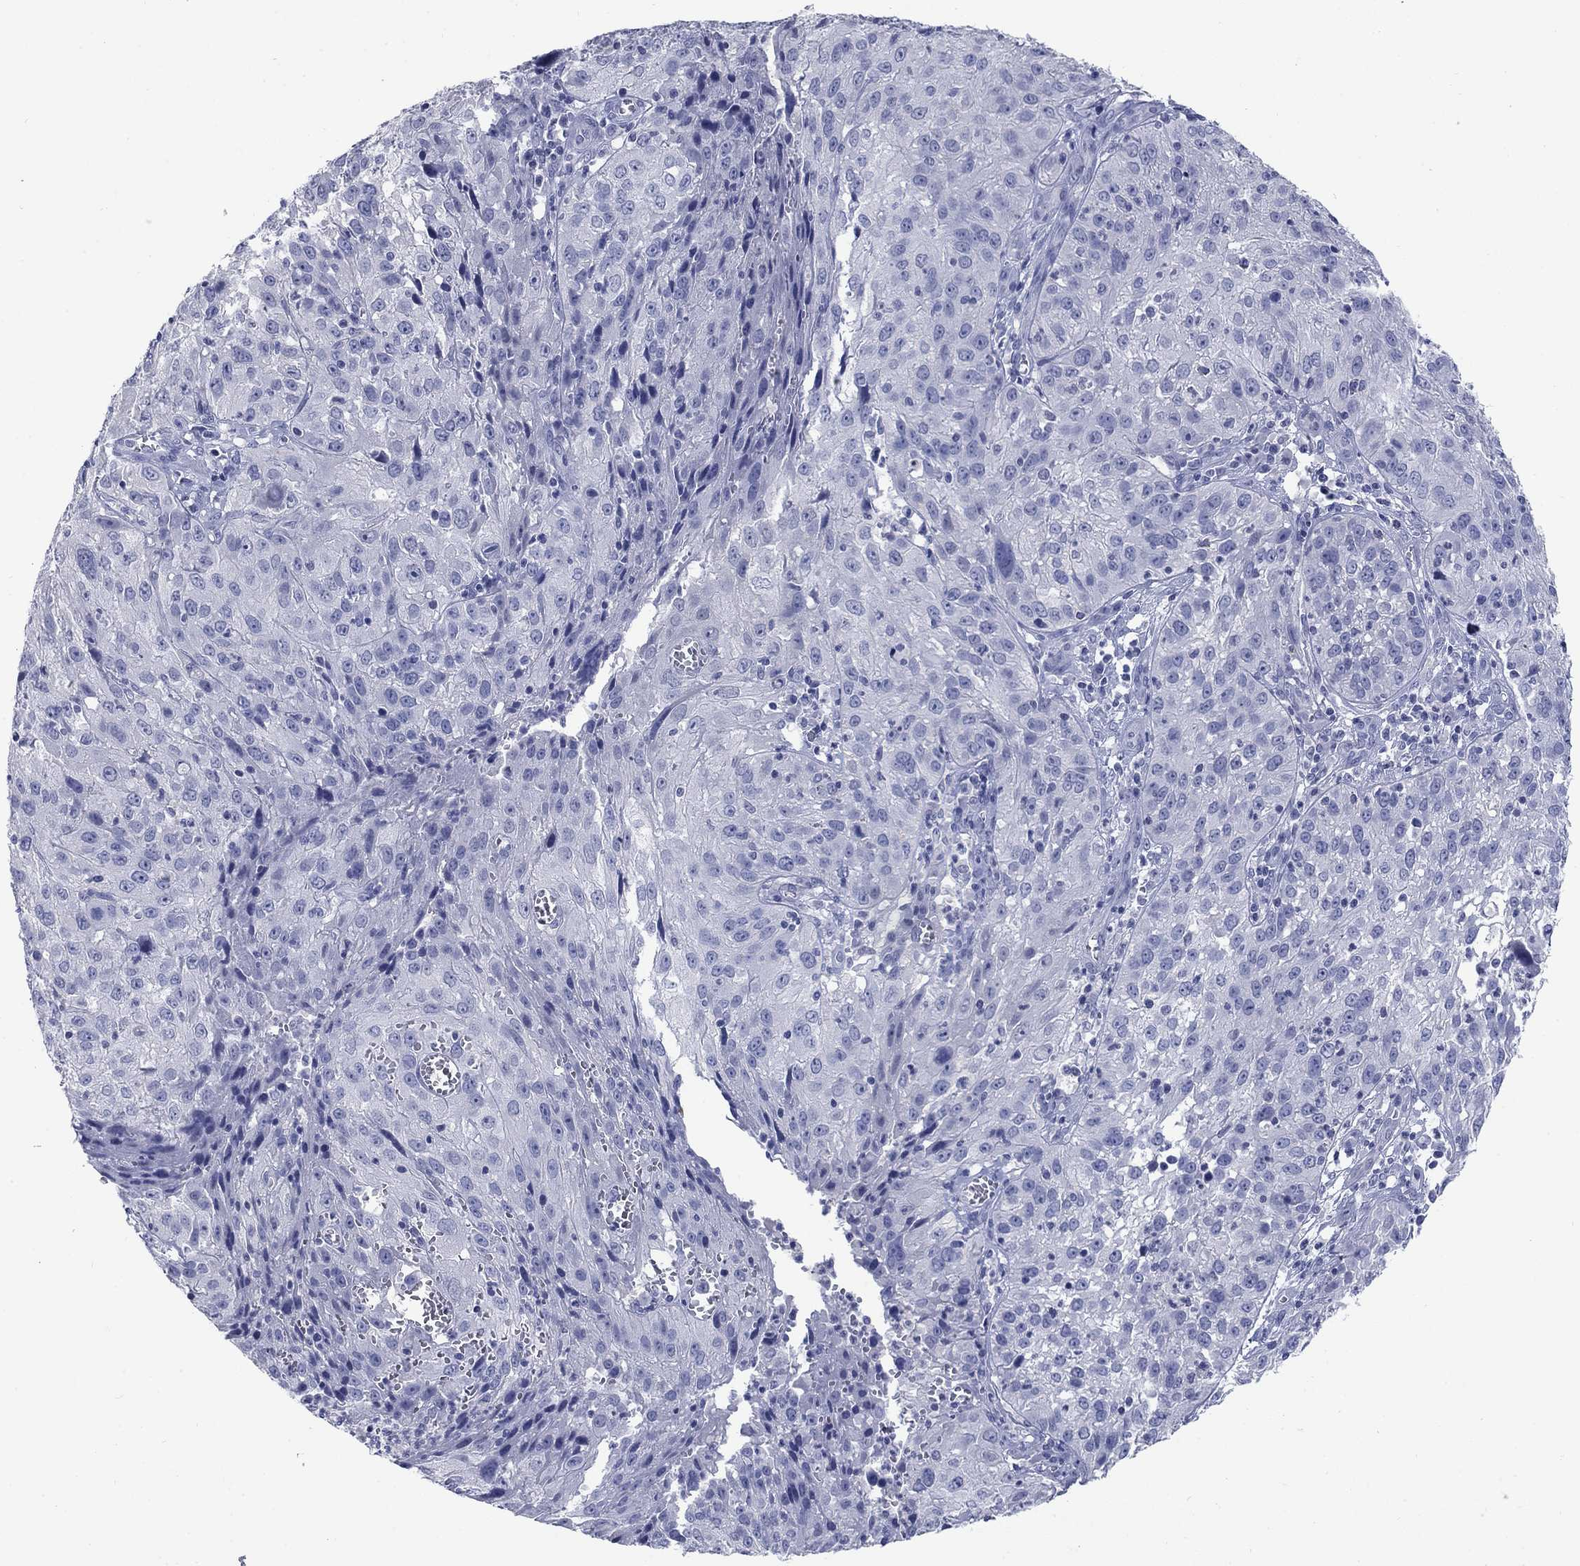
{"staining": {"intensity": "negative", "quantity": "none", "location": "none"}, "tissue": "cervical cancer", "cell_type": "Tumor cells", "image_type": "cancer", "snomed": [{"axis": "morphology", "description": "Squamous cell carcinoma, NOS"}, {"axis": "topography", "description": "Cervix"}], "caption": "IHC histopathology image of human cervical cancer (squamous cell carcinoma) stained for a protein (brown), which exhibits no expression in tumor cells.", "gene": "ATP6V1G2", "patient": {"sex": "female", "age": 32}}